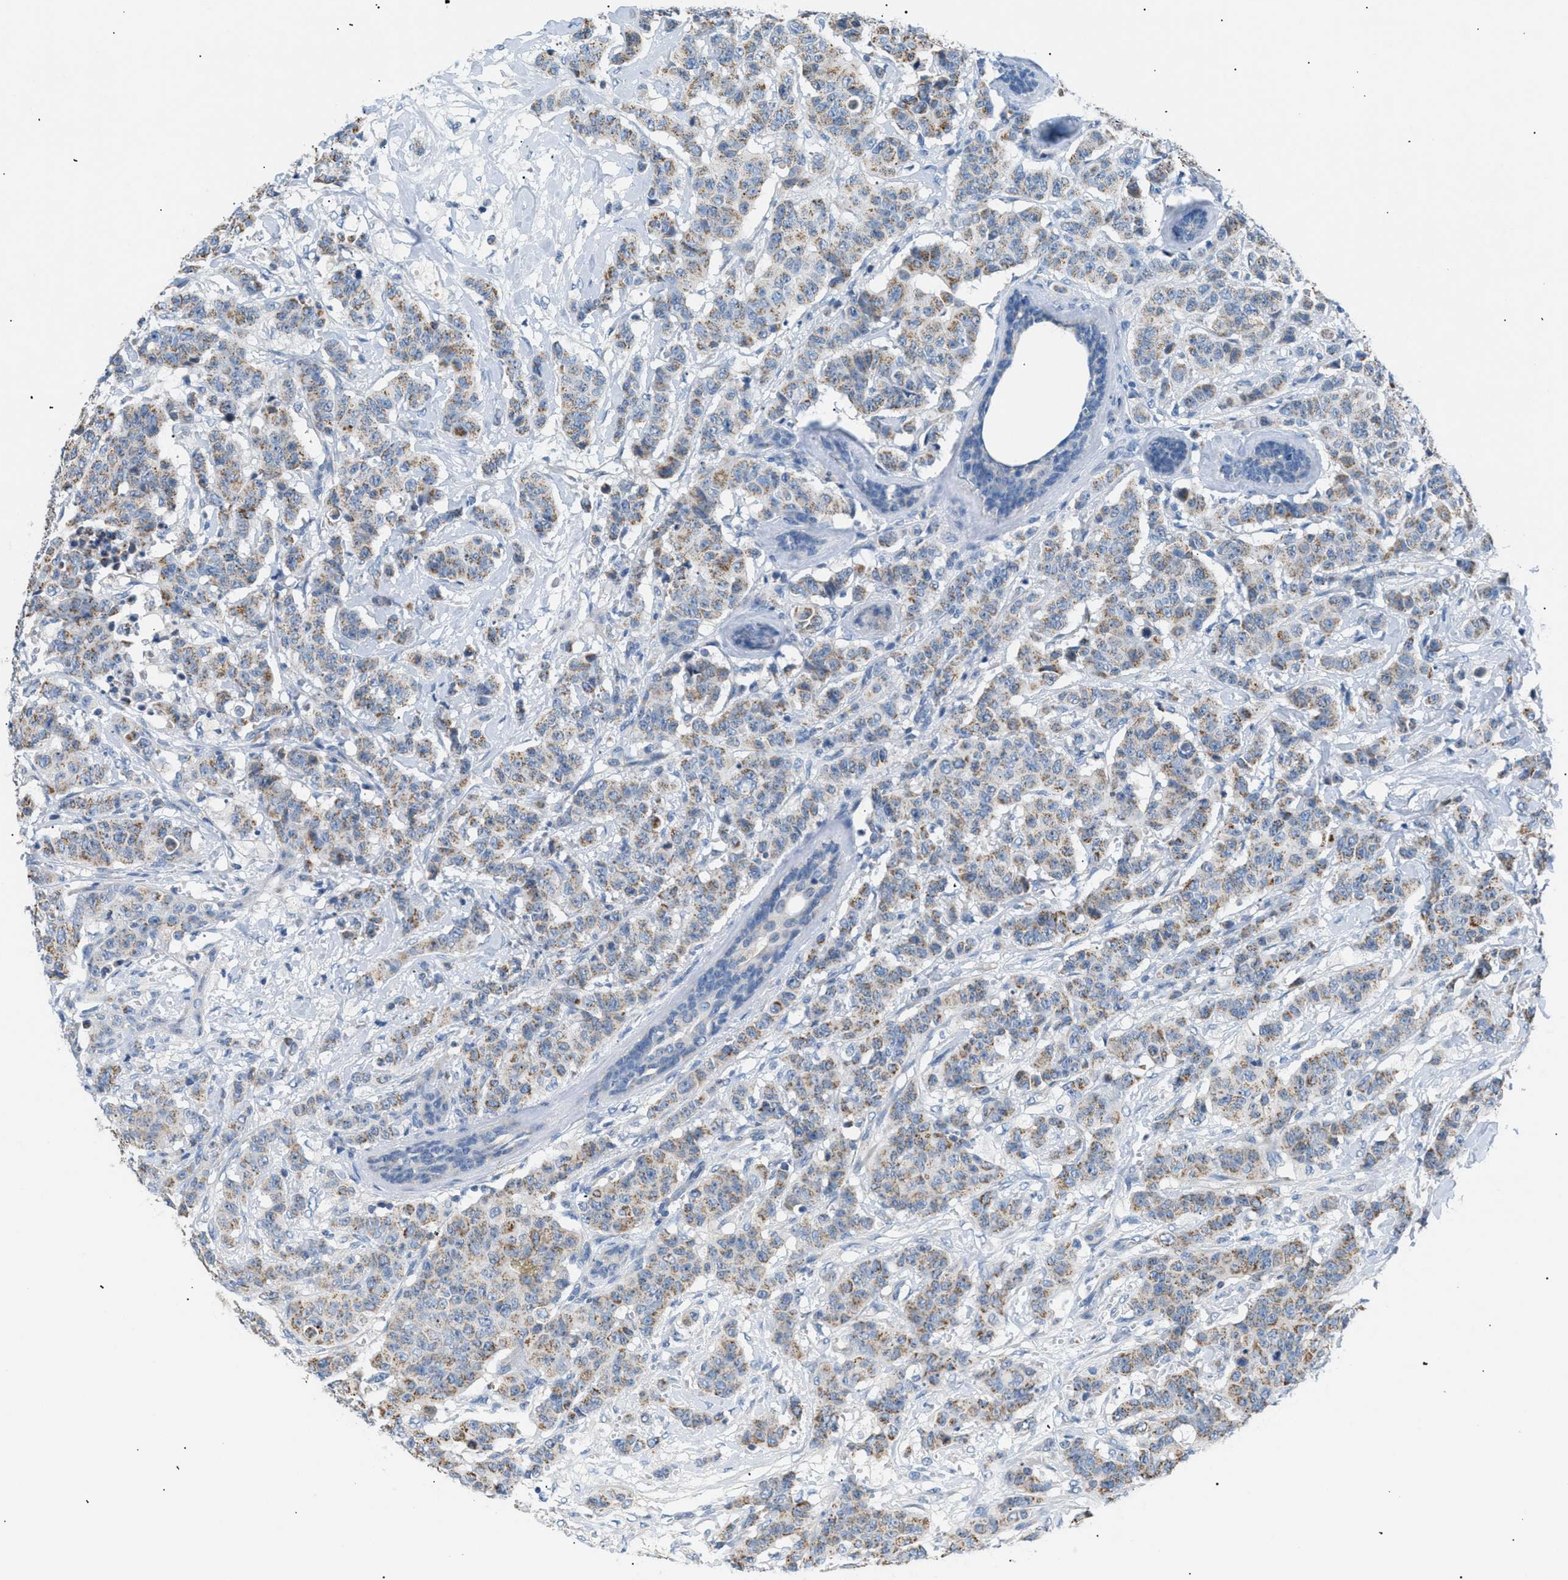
{"staining": {"intensity": "moderate", "quantity": "25%-75%", "location": "cytoplasmic/membranous"}, "tissue": "breast cancer", "cell_type": "Tumor cells", "image_type": "cancer", "snomed": [{"axis": "morphology", "description": "Normal tissue, NOS"}, {"axis": "morphology", "description": "Duct carcinoma"}, {"axis": "topography", "description": "Breast"}], "caption": "Immunohistochemistry (IHC) micrograph of neoplastic tissue: human intraductal carcinoma (breast) stained using IHC exhibits medium levels of moderate protein expression localized specifically in the cytoplasmic/membranous of tumor cells, appearing as a cytoplasmic/membranous brown color.", "gene": "ILDR1", "patient": {"sex": "female", "age": 40}}